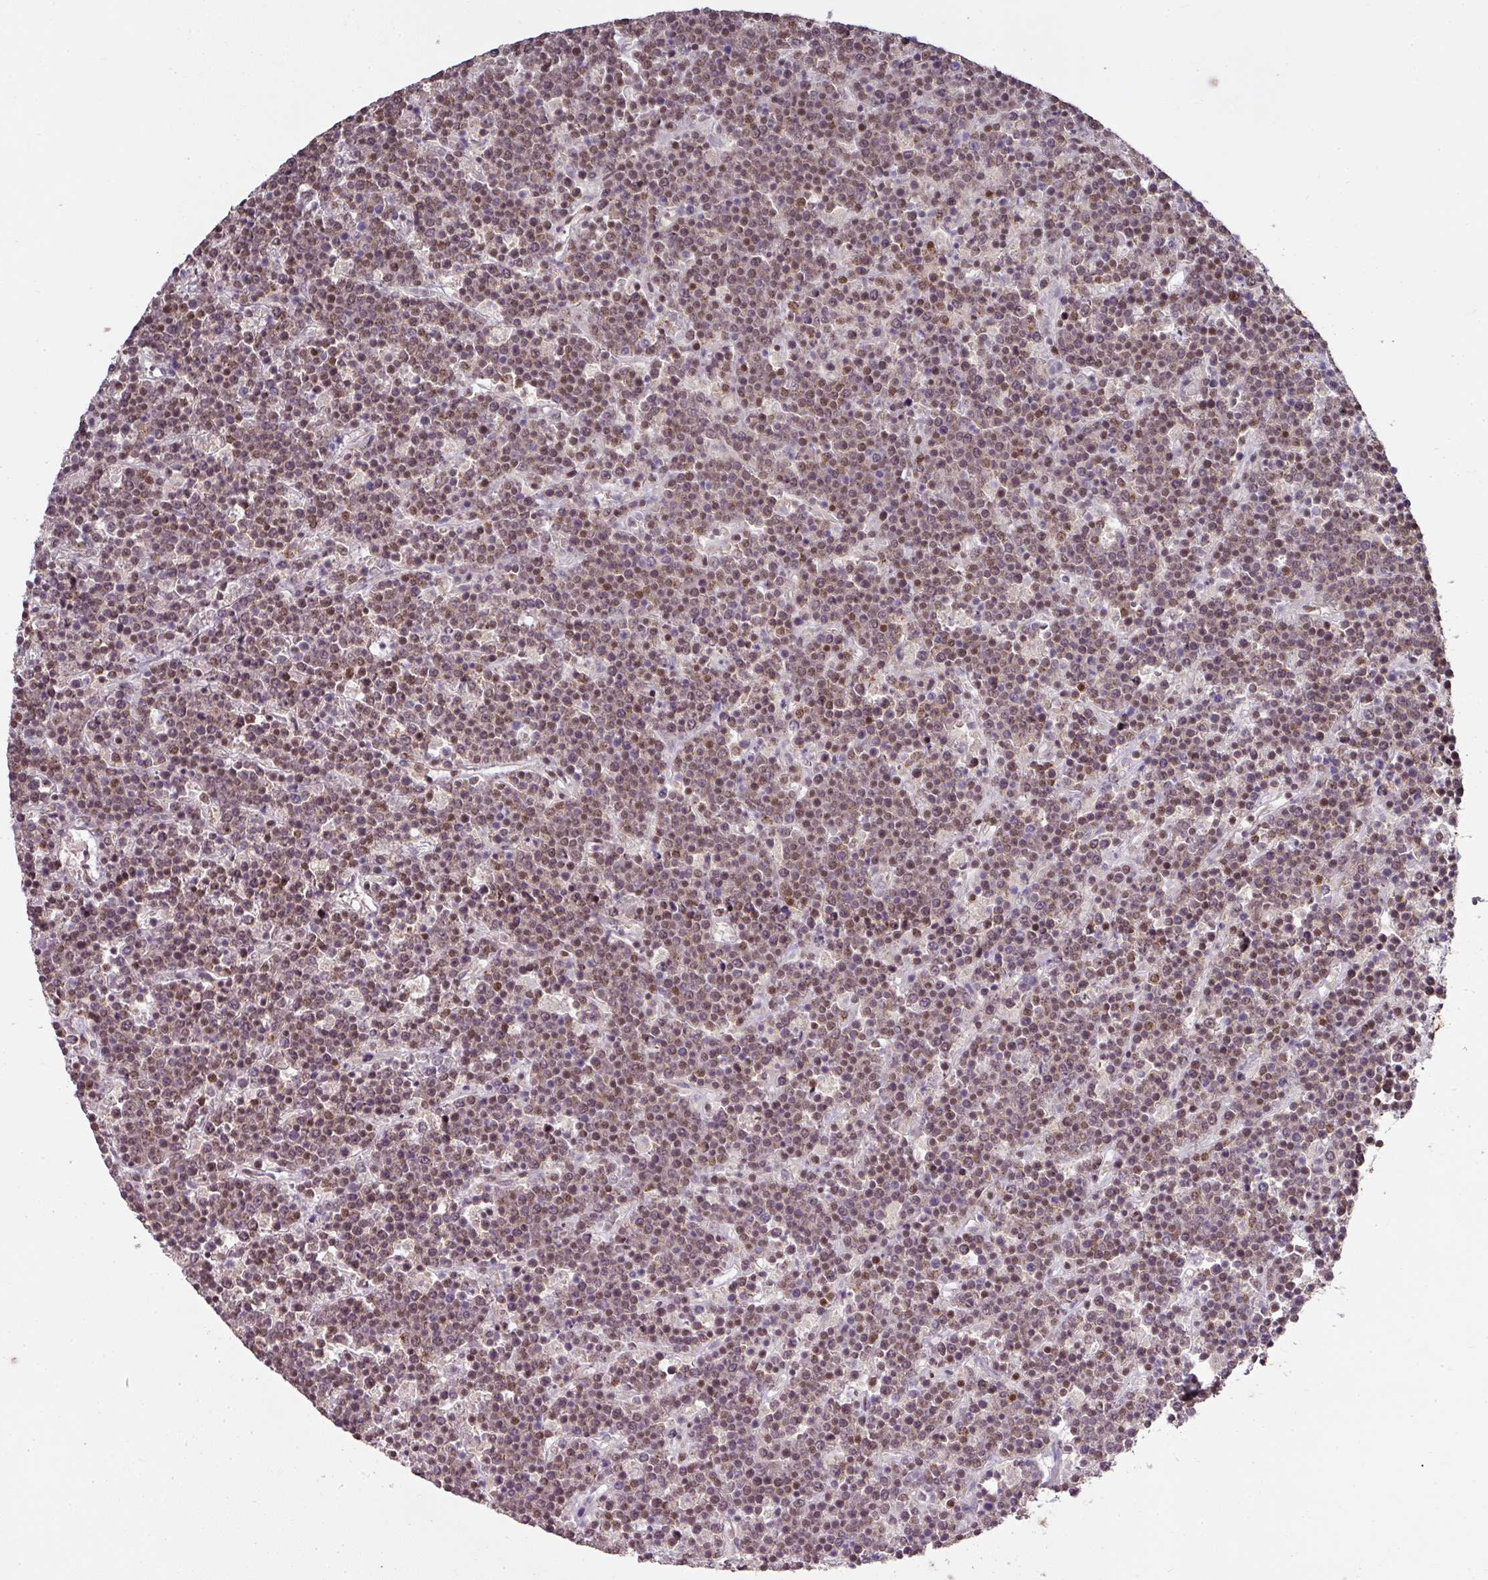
{"staining": {"intensity": "moderate", "quantity": "25%-75%", "location": "nuclear"}, "tissue": "lymphoma", "cell_type": "Tumor cells", "image_type": "cancer", "snomed": [{"axis": "morphology", "description": "Malignant lymphoma, non-Hodgkin's type, High grade"}, {"axis": "topography", "description": "Ovary"}], "caption": "High-magnification brightfield microscopy of lymphoma stained with DAB (brown) and counterstained with hematoxylin (blue). tumor cells exhibit moderate nuclear expression is appreciated in about25%-75% of cells. The staining was performed using DAB to visualize the protein expression in brown, while the nuclei were stained in blue with hematoxylin (Magnification: 20x).", "gene": "GPRIN2", "patient": {"sex": "female", "age": 56}}